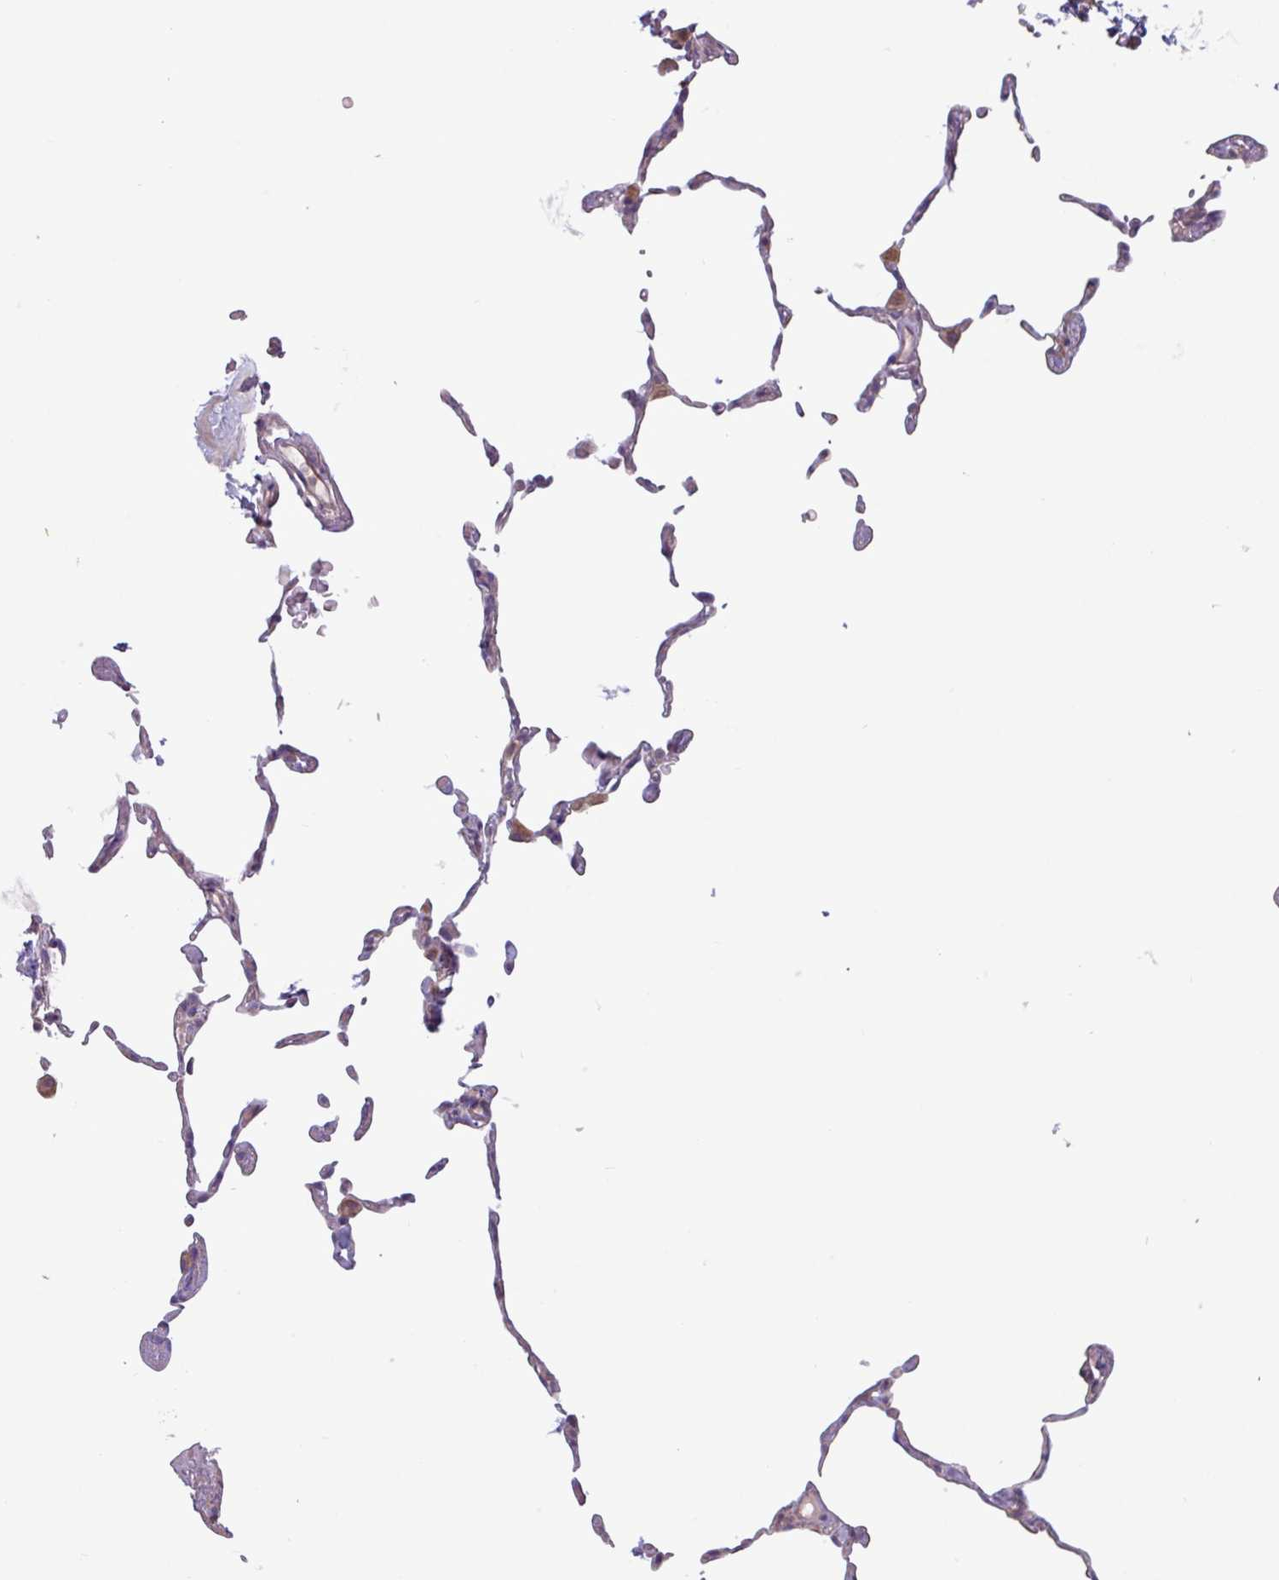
{"staining": {"intensity": "negative", "quantity": "none", "location": "none"}, "tissue": "lung", "cell_type": "Alveolar cells", "image_type": "normal", "snomed": [{"axis": "morphology", "description": "Normal tissue, NOS"}, {"axis": "topography", "description": "Lung"}], "caption": "Immunohistochemistry (IHC) histopathology image of unremarkable lung: human lung stained with DAB exhibits no significant protein positivity in alveolar cells. (DAB immunohistochemistry (IHC), high magnification).", "gene": "PLIN2", "patient": {"sex": "female", "age": 57}}